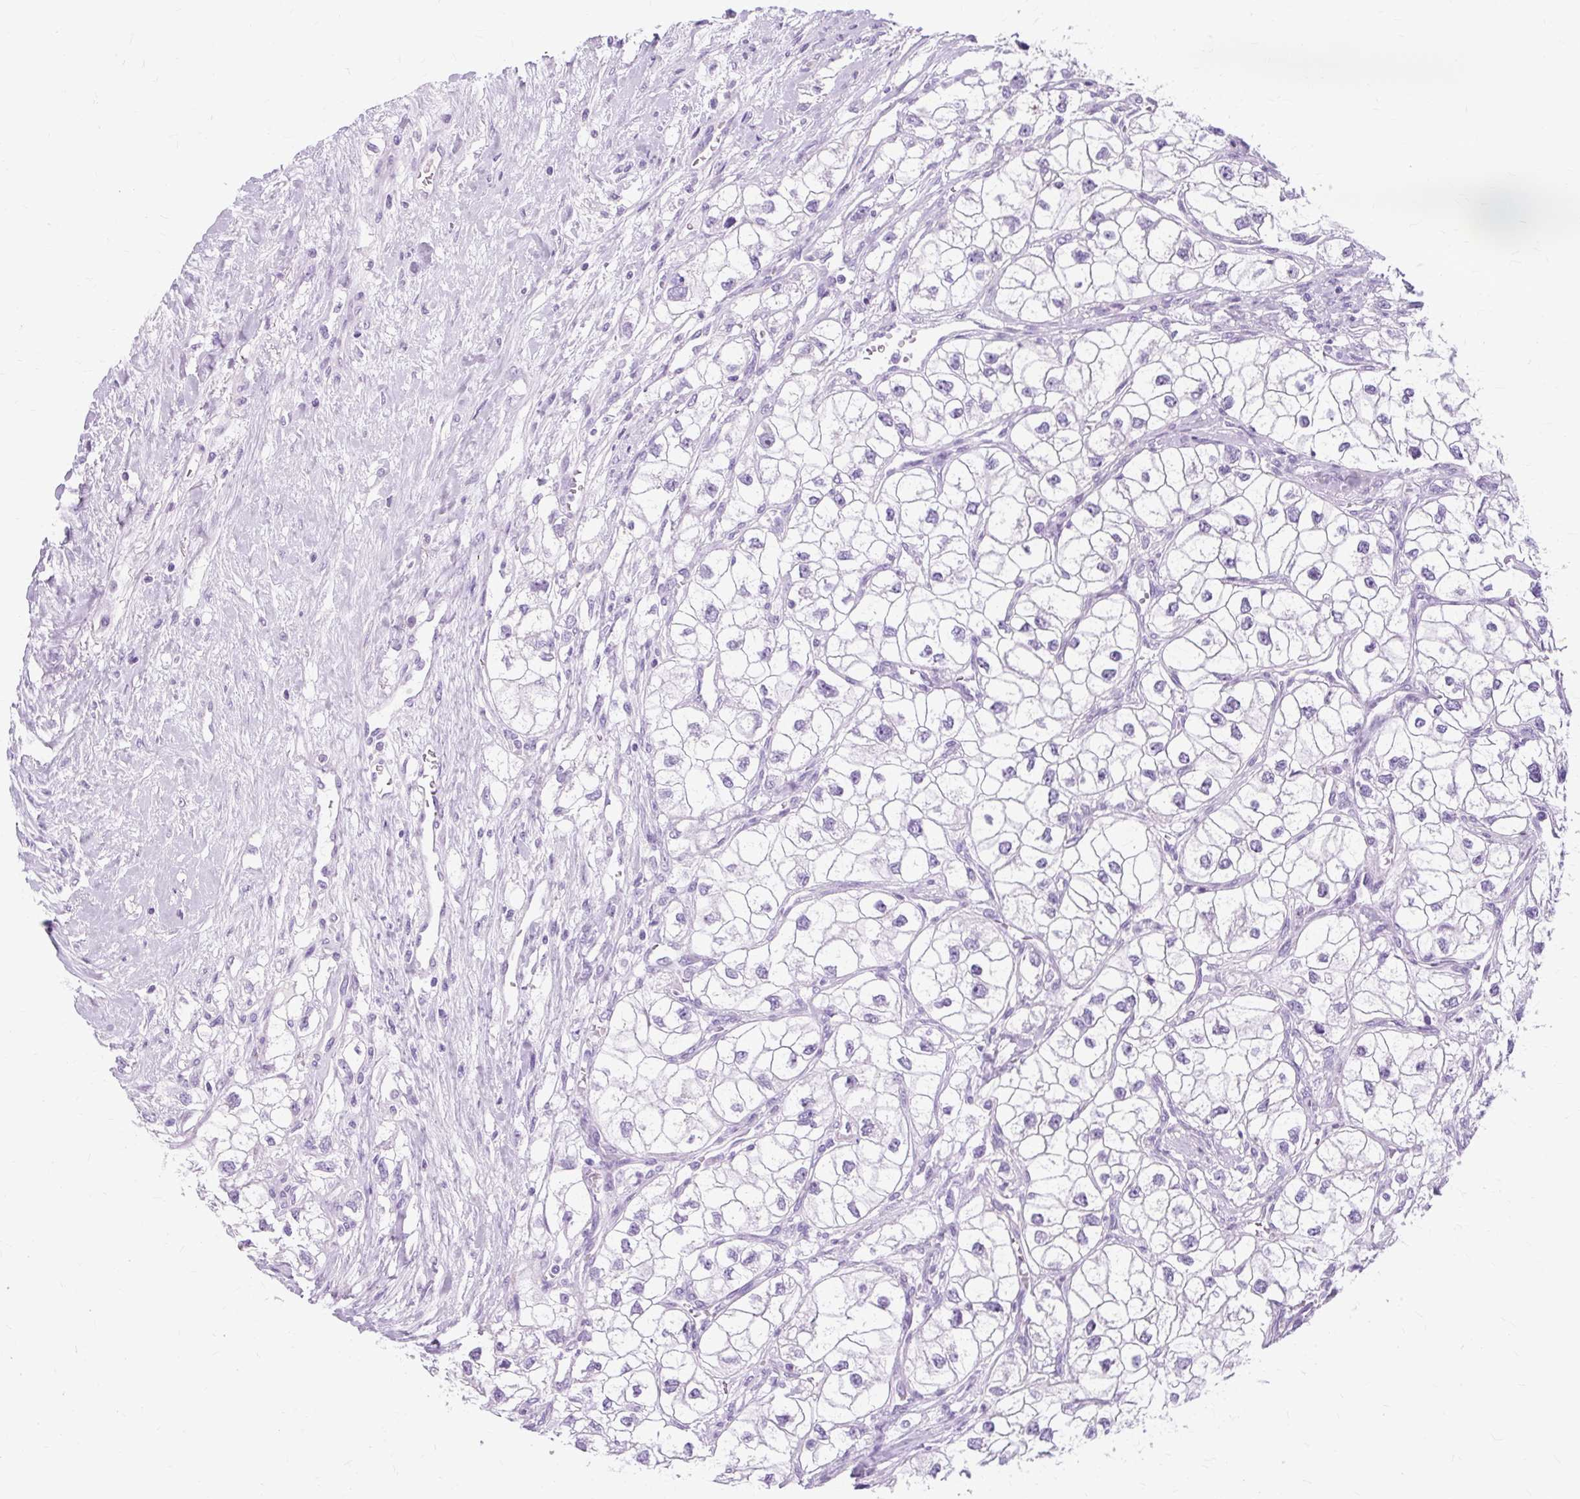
{"staining": {"intensity": "negative", "quantity": "none", "location": "none"}, "tissue": "renal cancer", "cell_type": "Tumor cells", "image_type": "cancer", "snomed": [{"axis": "morphology", "description": "Adenocarcinoma, NOS"}, {"axis": "topography", "description": "Kidney"}], "caption": "DAB immunohistochemical staining of human renal adenocarcinoma shows no significant positivity in tumor cells.", "gene": "TMEM89", "patient": {"sex": "male", "age": 59}}